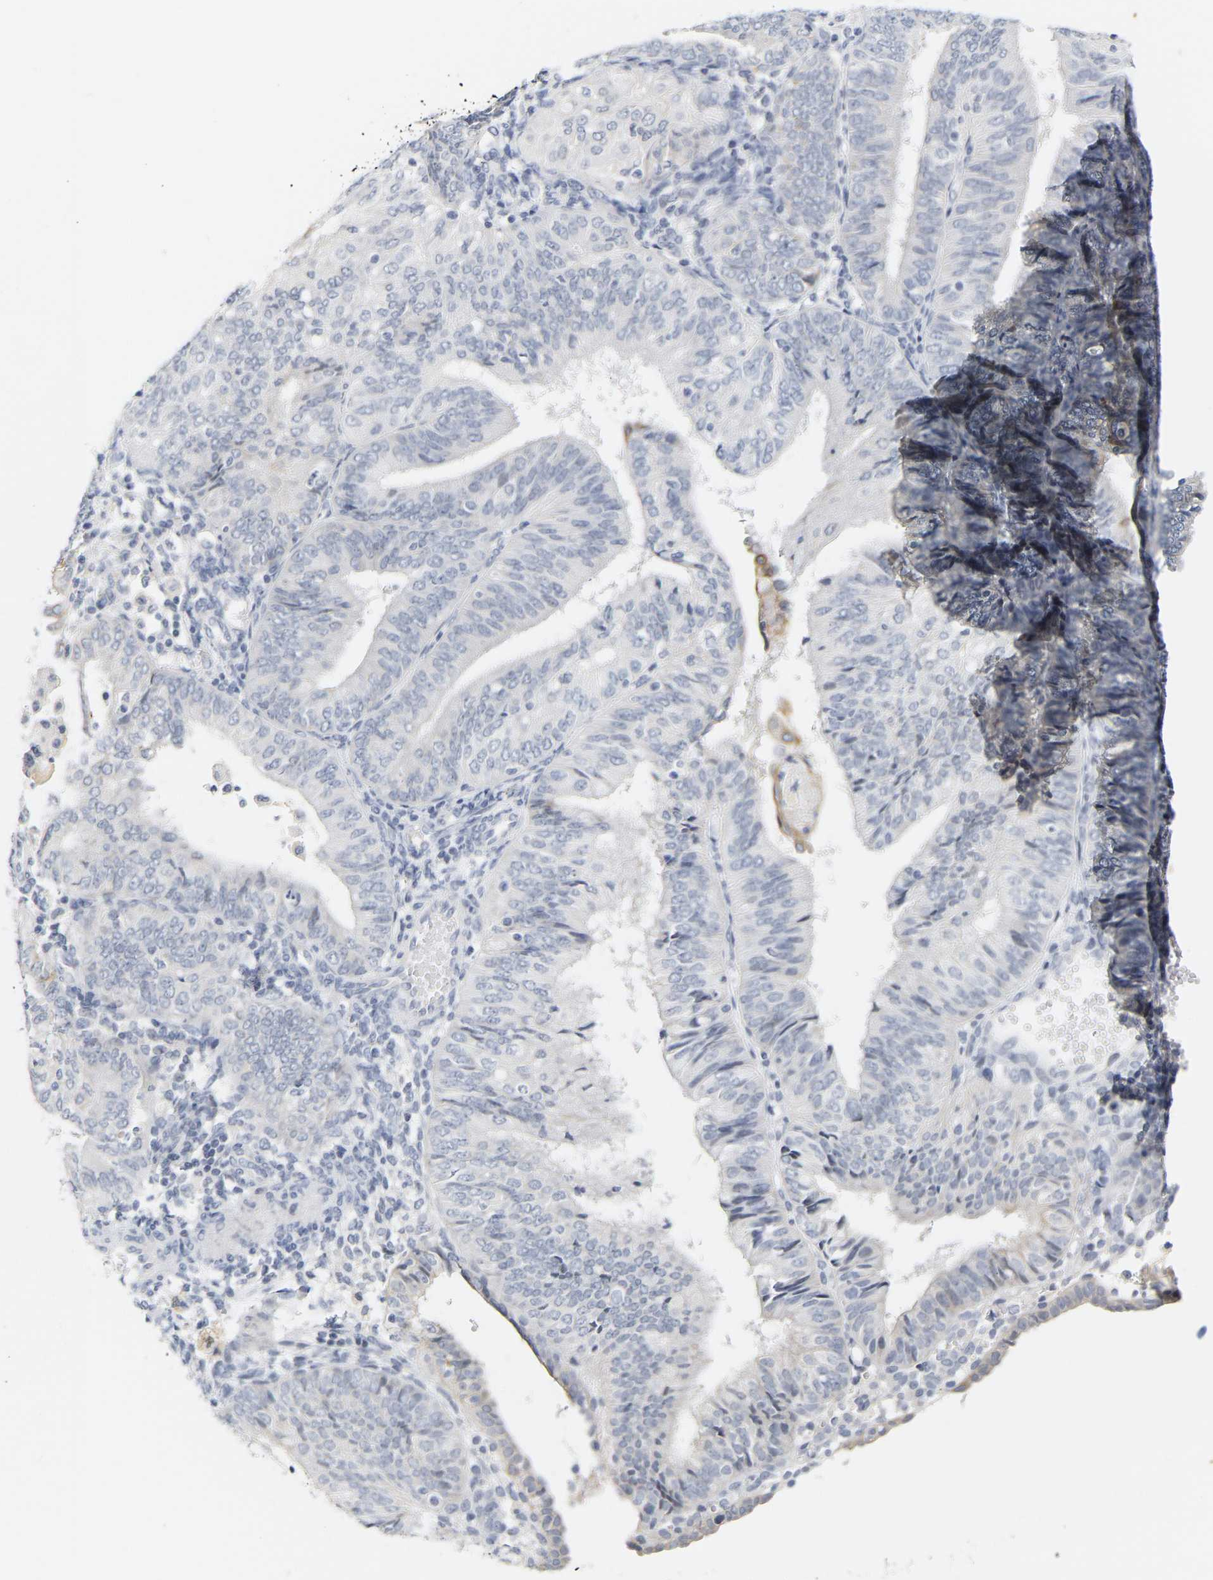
{"staining": {"intensity": "negative", "quantity": "none", "location": "none"}, "tissue": "endometrial cancer", "cell_type": "Tumor cells", "image_type": "cancer", "snomed": [{"axis": "morphology", "description": "Adenocarcinoma, NOS"}, {"axis": "topography", "description": "Endometrium"}], "caption": "Endometrial cancer (adenocarcinoma) was stained to show a protein in brown. There is no significant positivity in tumor cells.", "gene": "KRT76", "patient": {"sex": "female", "age": 58}}